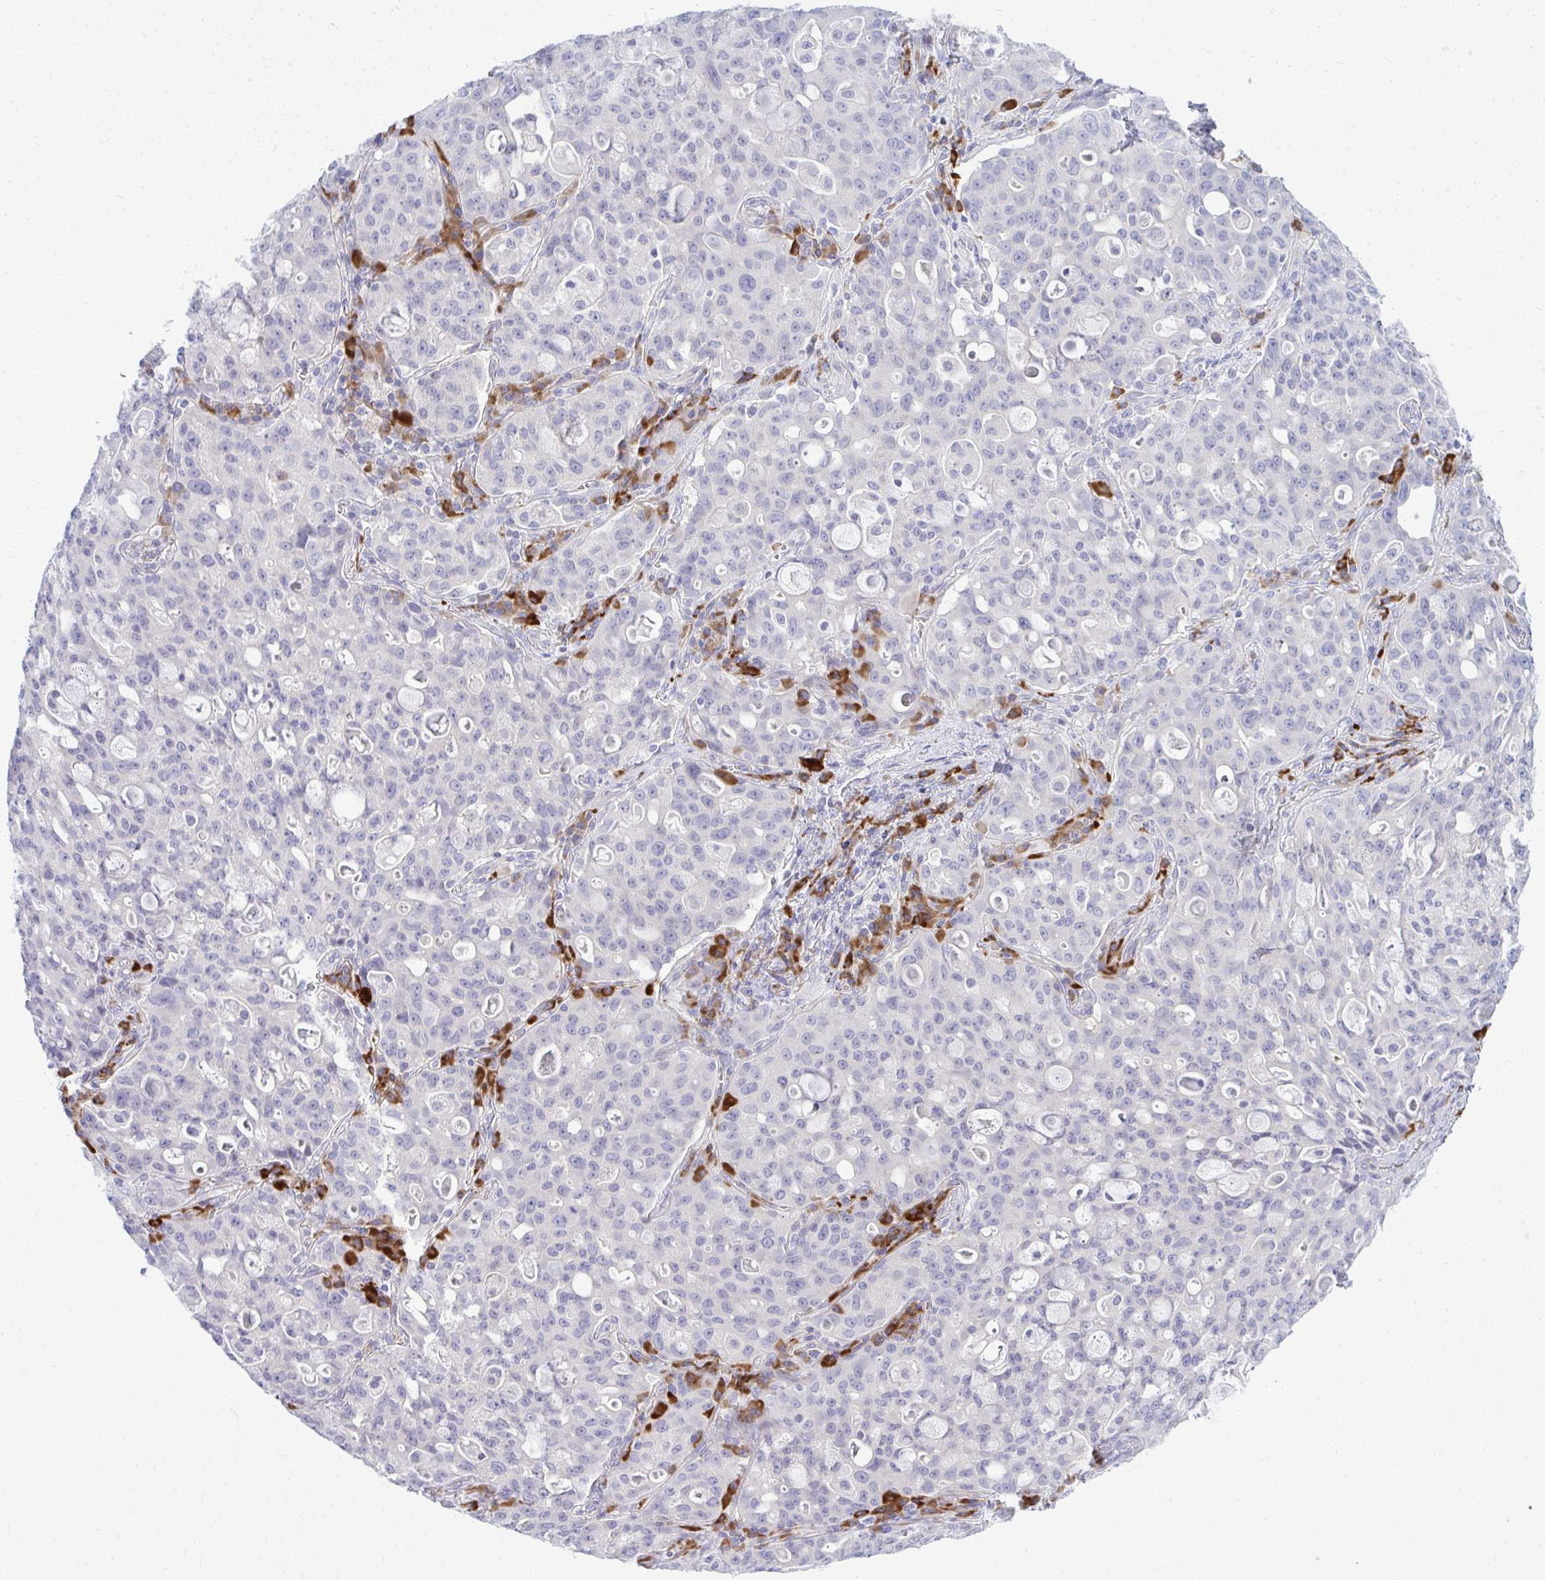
{"staining": {"intensity": "negative", "quantity": "none", "location": "none"}, "tissue": "lung cancer", "cell_type": "Tumor cells", "image_type": "cancer", "snomed": [{"axis": "morphology", "description": "Adenocarcinoma, NOS"}, {"axis": "topography", "description": "Lung"}], "caption": "The image exhibits no significant staining in tumor cells of adenocarcinoma (lung).", "gene": "TSPEAR", "patient": {"sex": "female", "age": 44}}